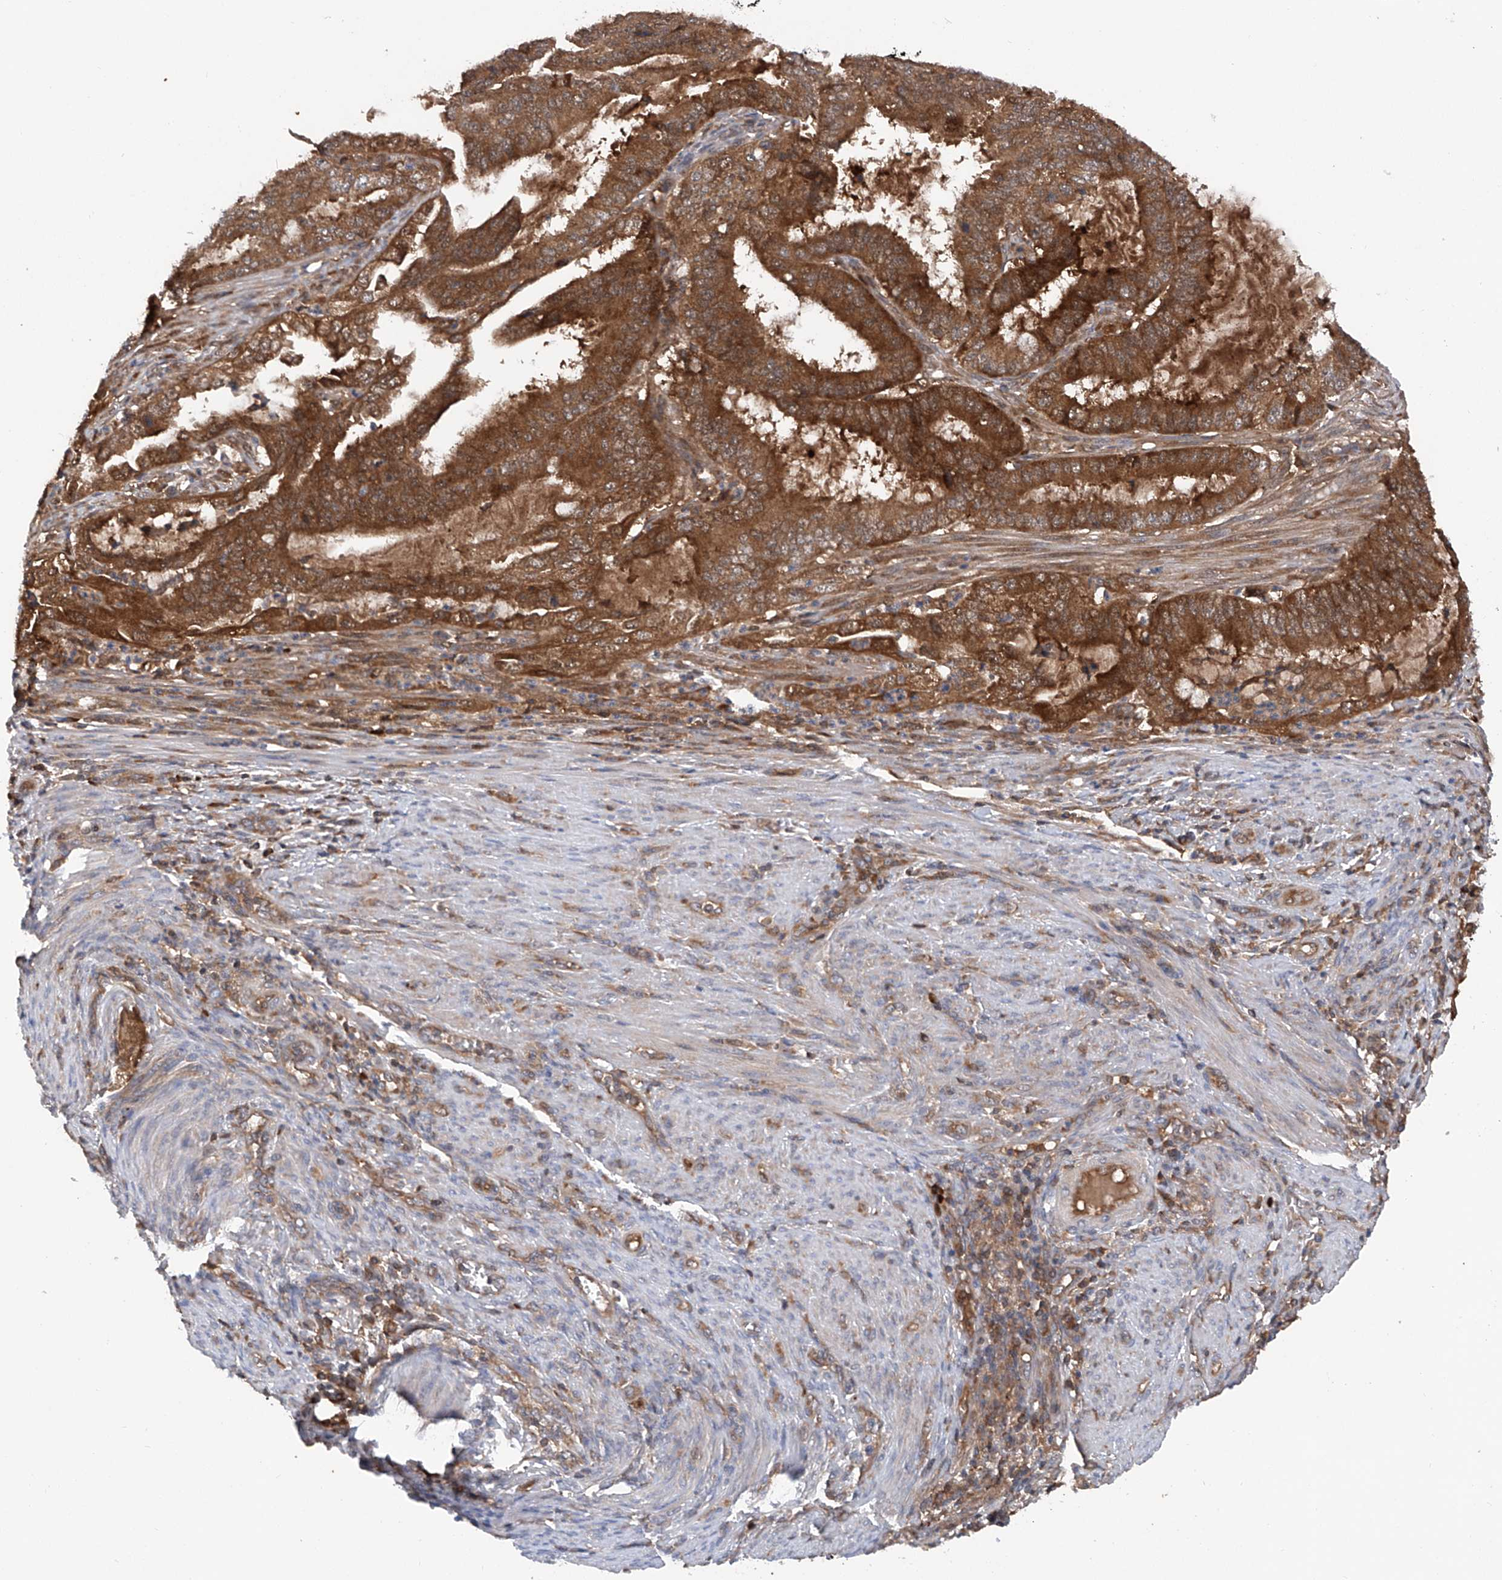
{"staining": {"intensity": "strong", "quantity": ">75%", "location": "cytoplasmic/membranous"}, "tissue": "endometrial cancer", "cell_type": "Tumor cells", "image_type": "cancer", "snomed": [{"axis": "morphology", "description": "Adenocarcinoma, NOS"}, {"axis": "topography", "description": "Endometrium"}], "caption": "Endometrial cancer (adenocarcinoma) was stained to show a protein in brown. There is high levels of strong cytoplasmic/membranous staining in about >75% of tumor cells. (Brightfield microscopy of DAB IHC at high magnification).", "gene": "ASCC3", "patient": {"sex": "female", "age": 51}}